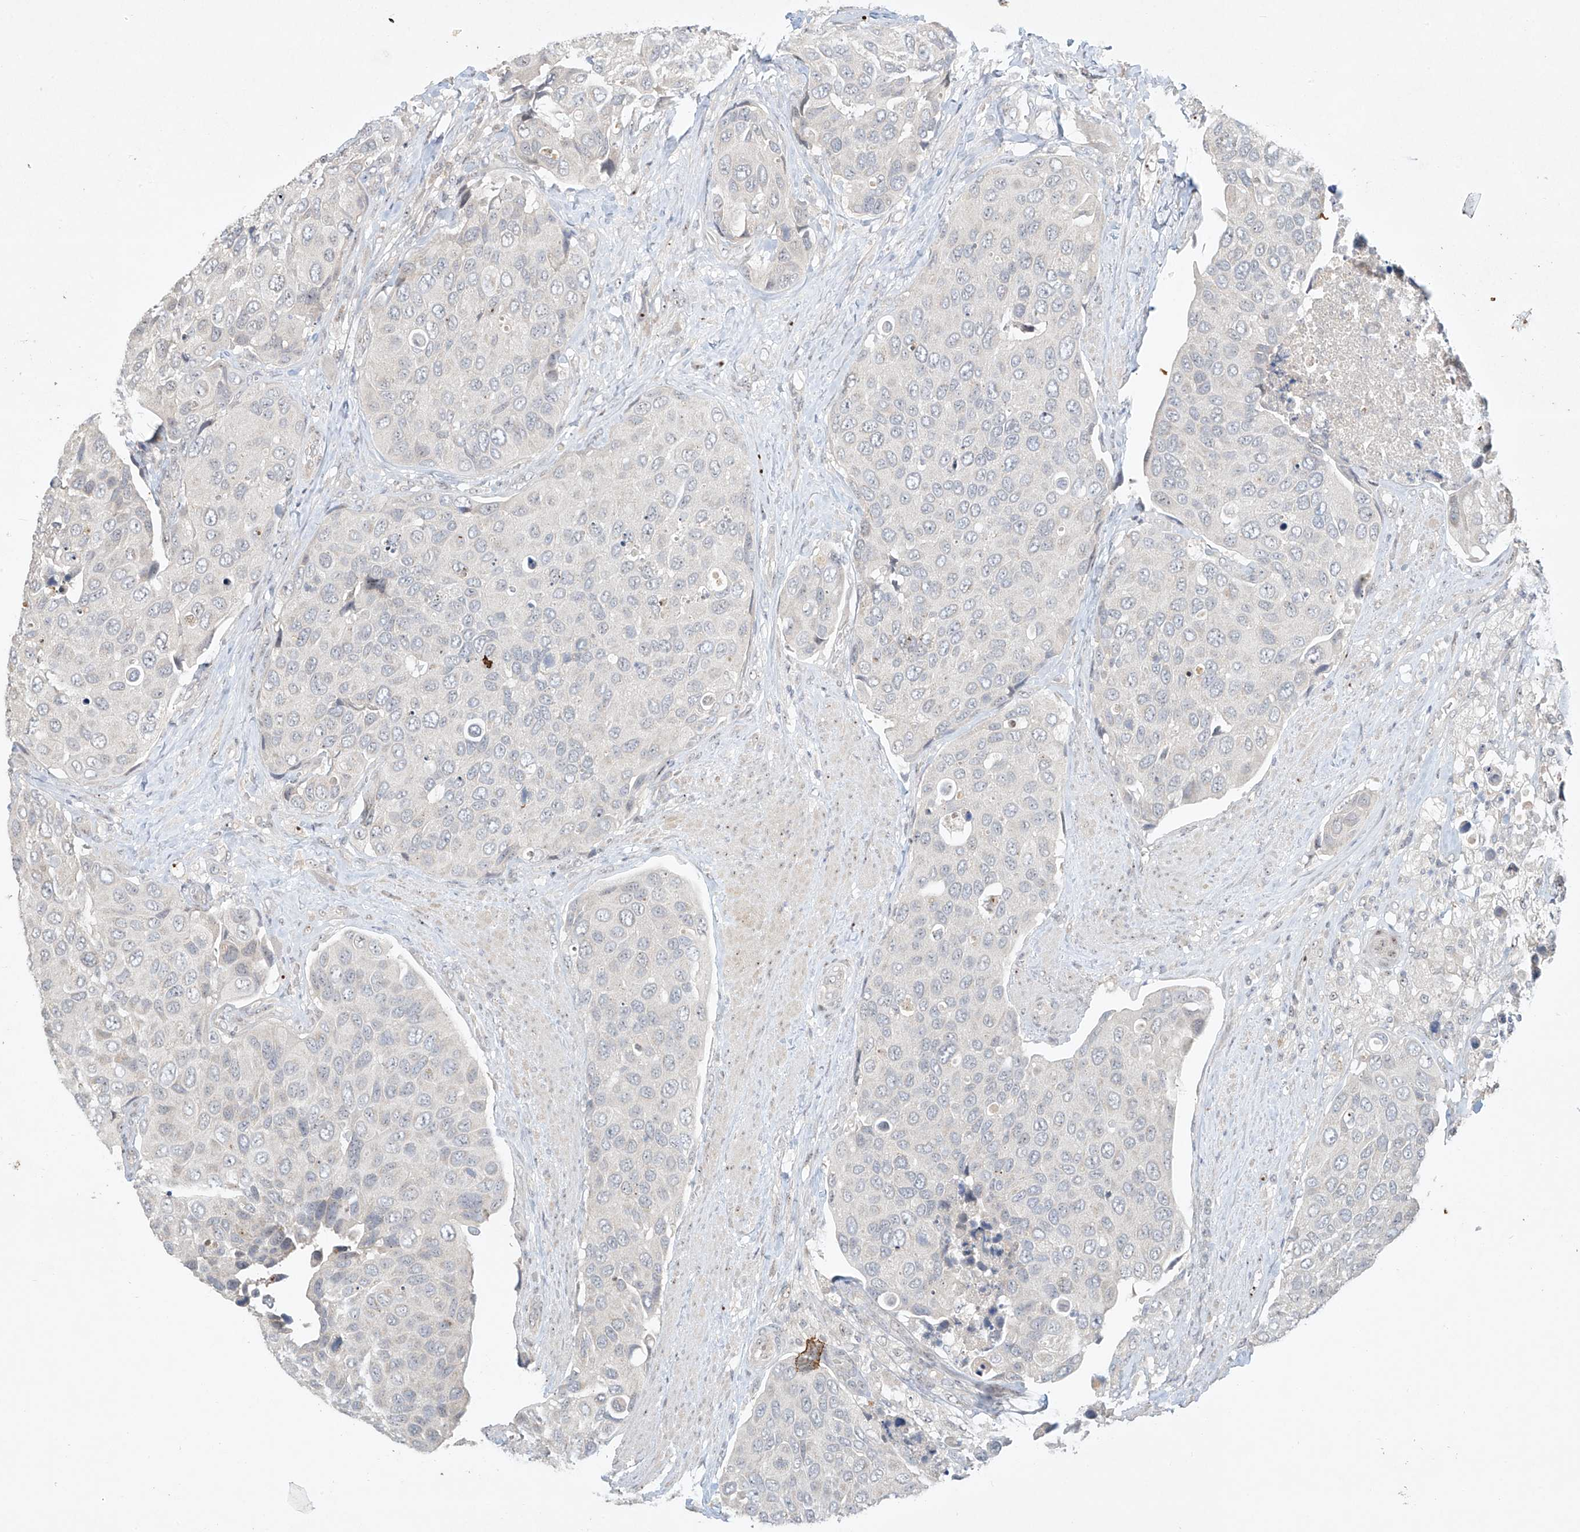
{"staining": {"intensity": "negative", "quantity": "none", "location": "none"}, "tissue": "urothelial cancer", "cell_type": "Tumor cells", "image_type": "cancer", "snomed": [{"axis": "morphology", "description": "Urothelial carcinoma, High grade"}, {"axis": "topography", "description": "Urinary bladder"}], "caption": "This is a photomicrograph of IHC staining of urothelial cancer, which shows no positivity in tumor cells.", "gene": "TASP1", "patient": {"sex": "male", "age": 74}}